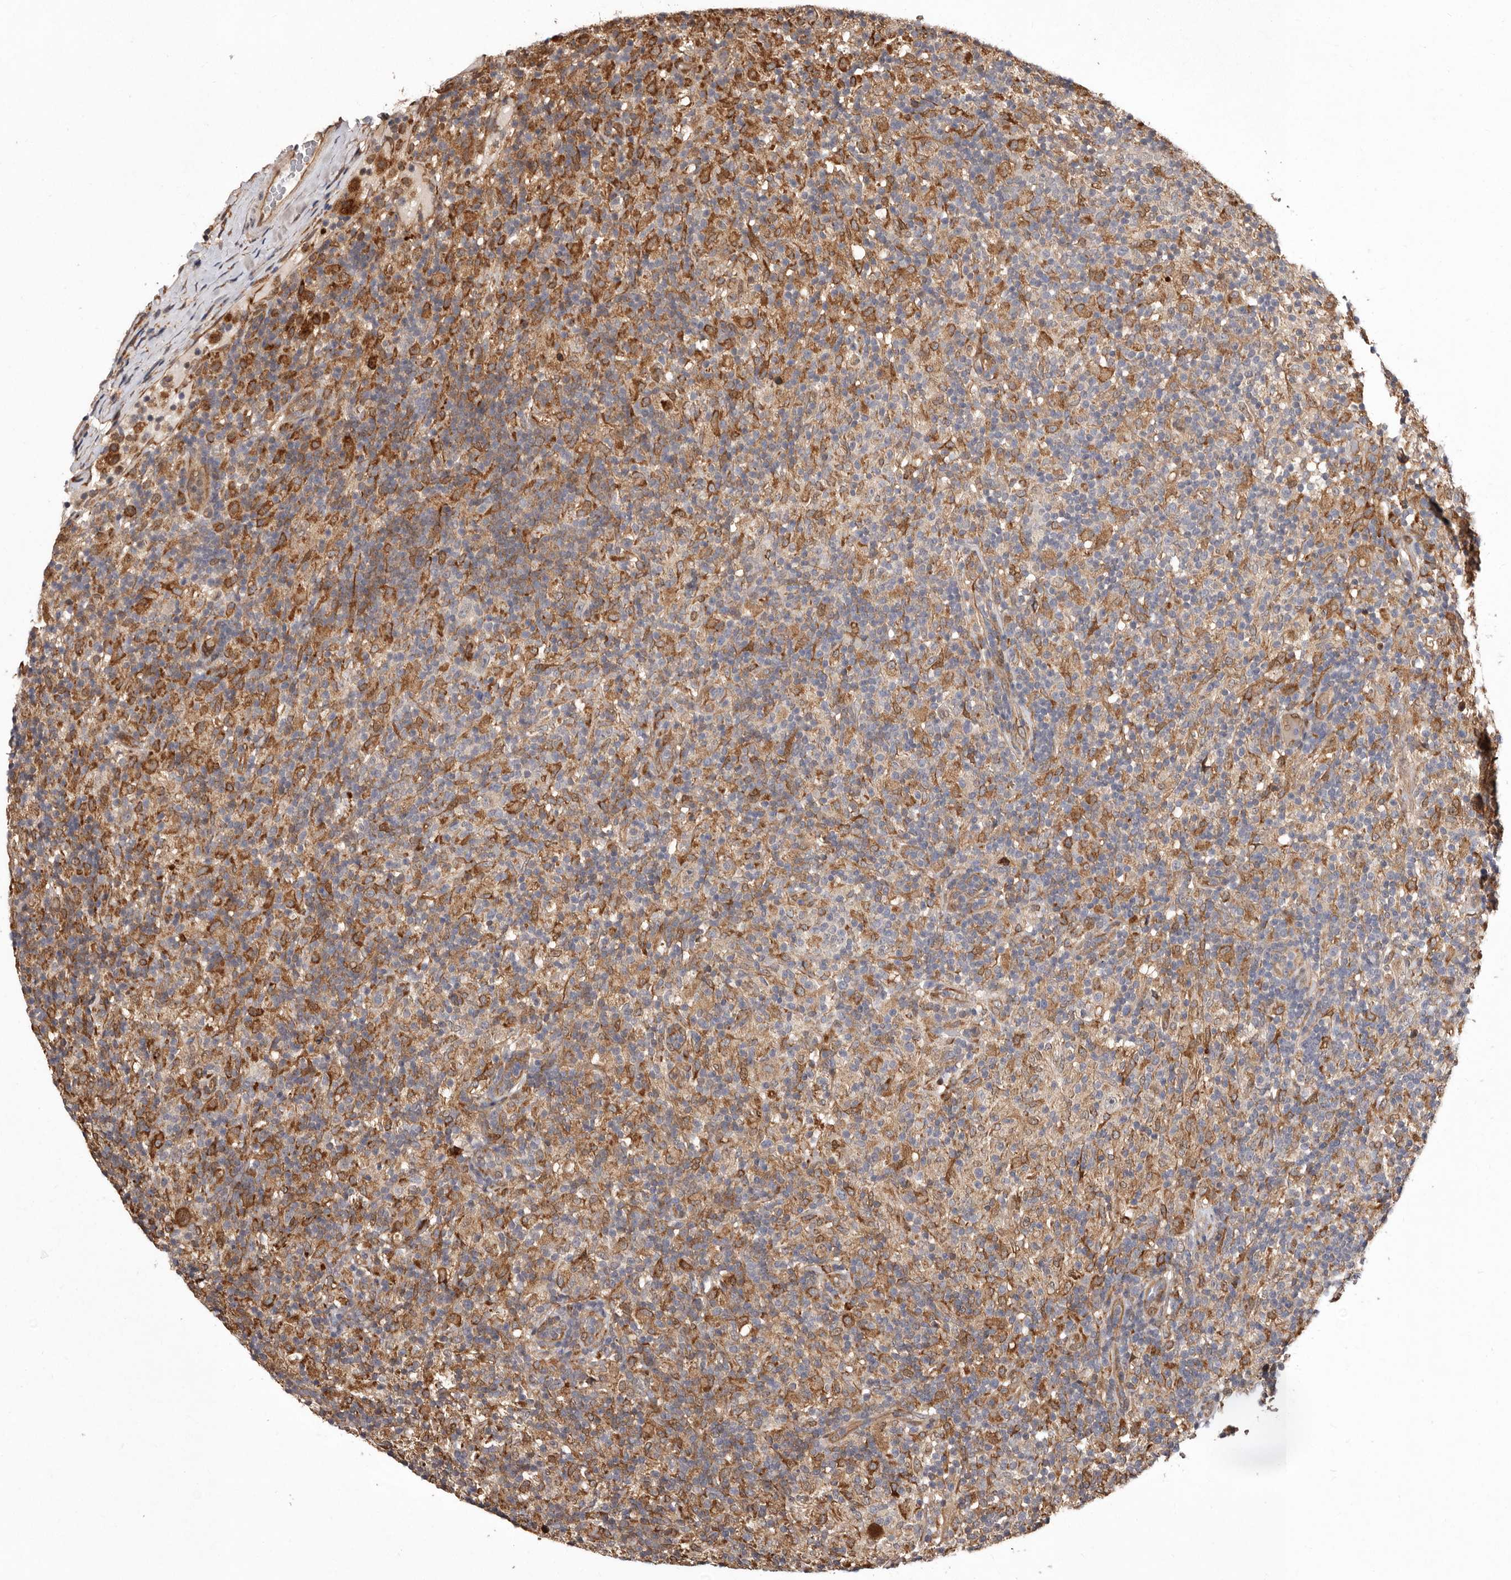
{"staining": {"intensity": "weak", "quantity": "<25%", "location": "cytoplasmic/membranous"}, "tissue": "lymphoma", "cell_type": "Tumor cells", "image_type": "cancer", "snomed": [{"axis": "morphology", "description": "Hodgkin's disease, NOS"}, {"axis": "topography", "description": "Lymph node"}], "caption": "DAB immunohistochemical staining of lymphoma demonstrates no significant positivity in tumor cells.", "gene": "RRM2B", "patient": {"sex": "male", "age": 70}}